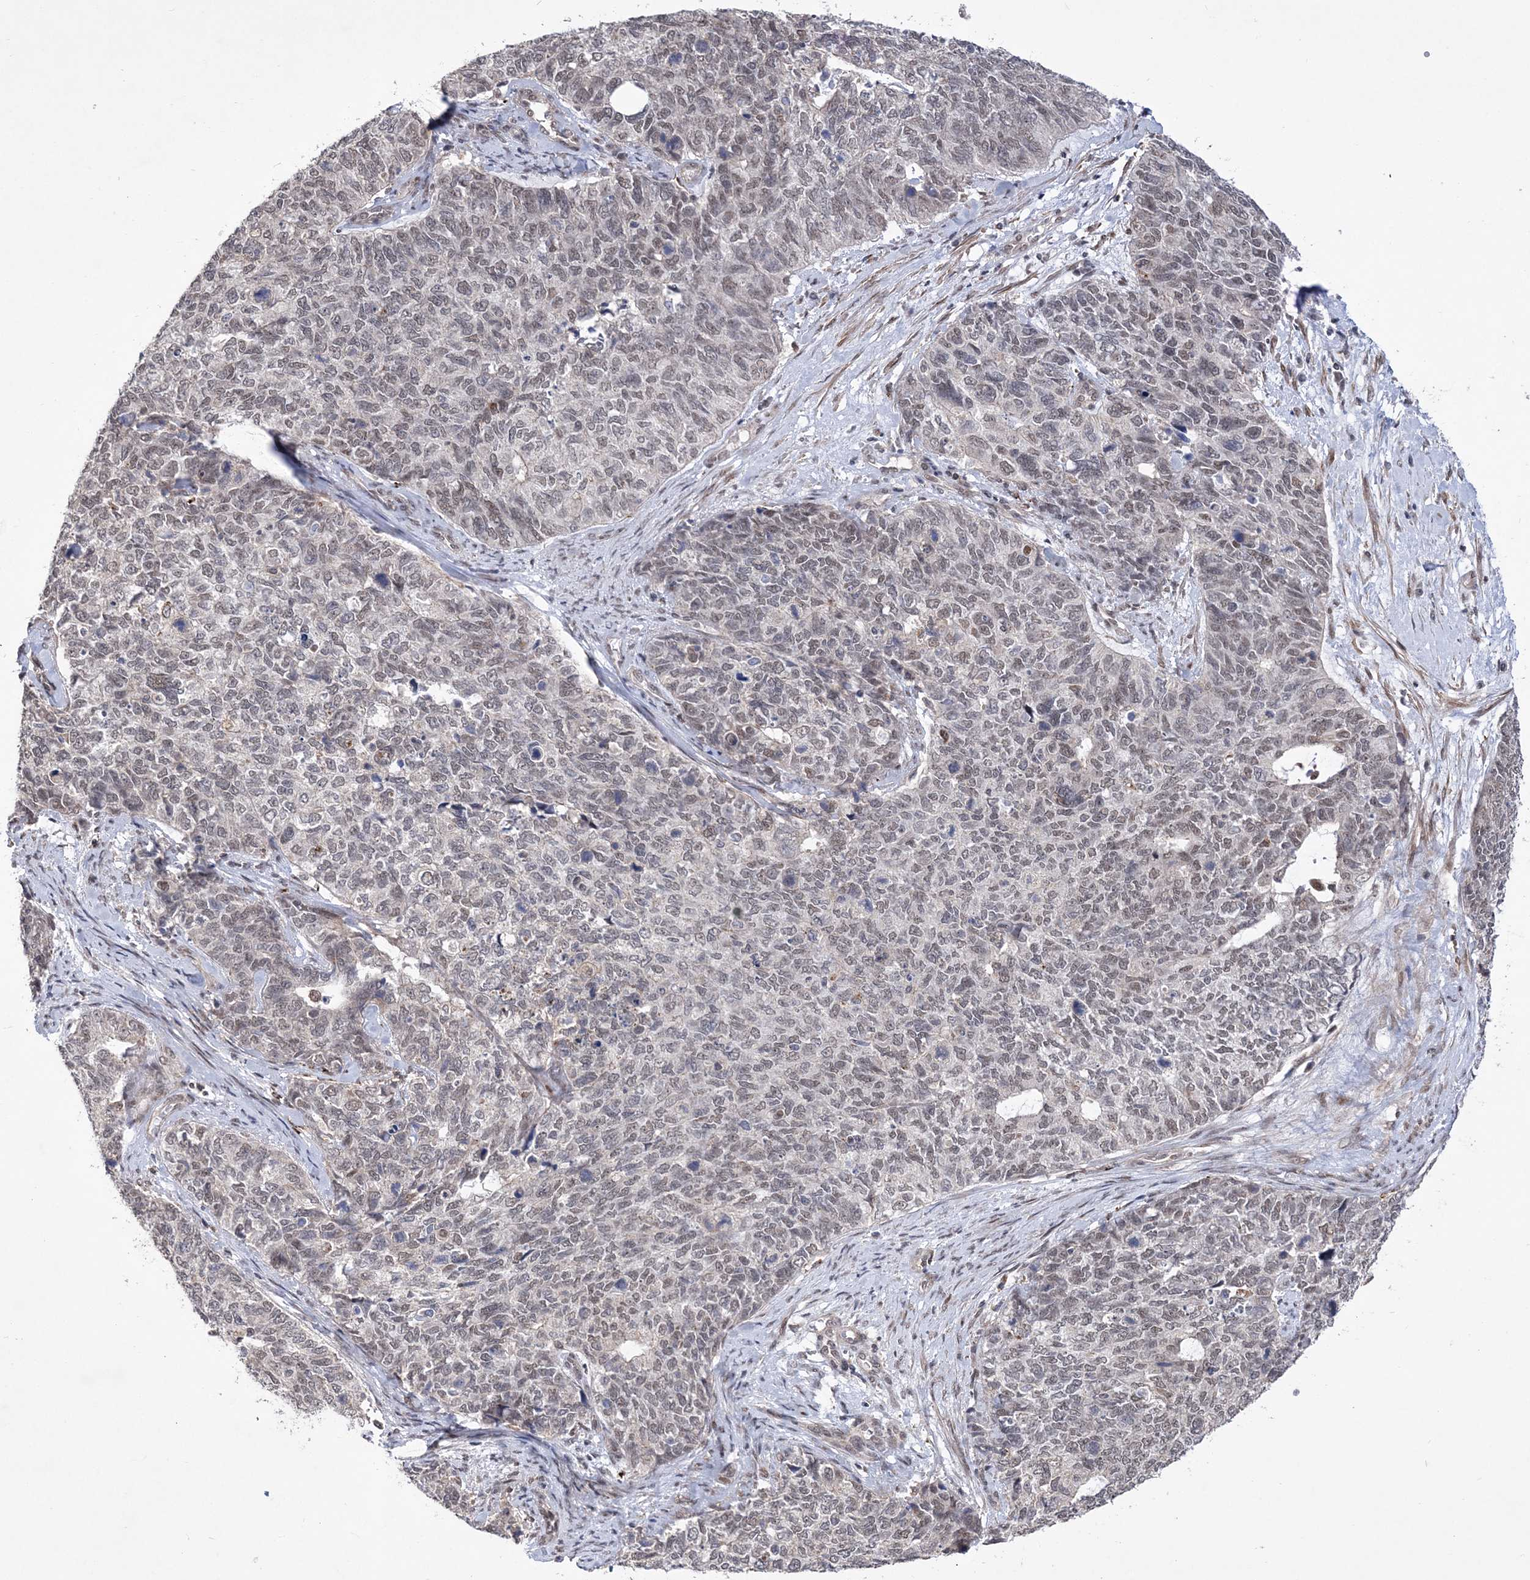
{"staining": {"intensity": "moderate", "quantity": "25%-75%", "location": "nuclear"}, "tissue": "cervical cancer", "cell_type": "Tumor cells", "image_type": "cancer", "snomed": [{"axis": "morphology", "description": "Squamous cell carcinoma, NOS"}, {"axis": "topography", "description": "Cervix"}], "caption": "Immunohistochemistry of human squamous cell carcinoma (cervical) shows medium levels of moderate nuclear positivity in approximately 25%-75% of tumor cells.", "gene": "BOD1L1", "patient": {"sex": "female", "age": 63}}